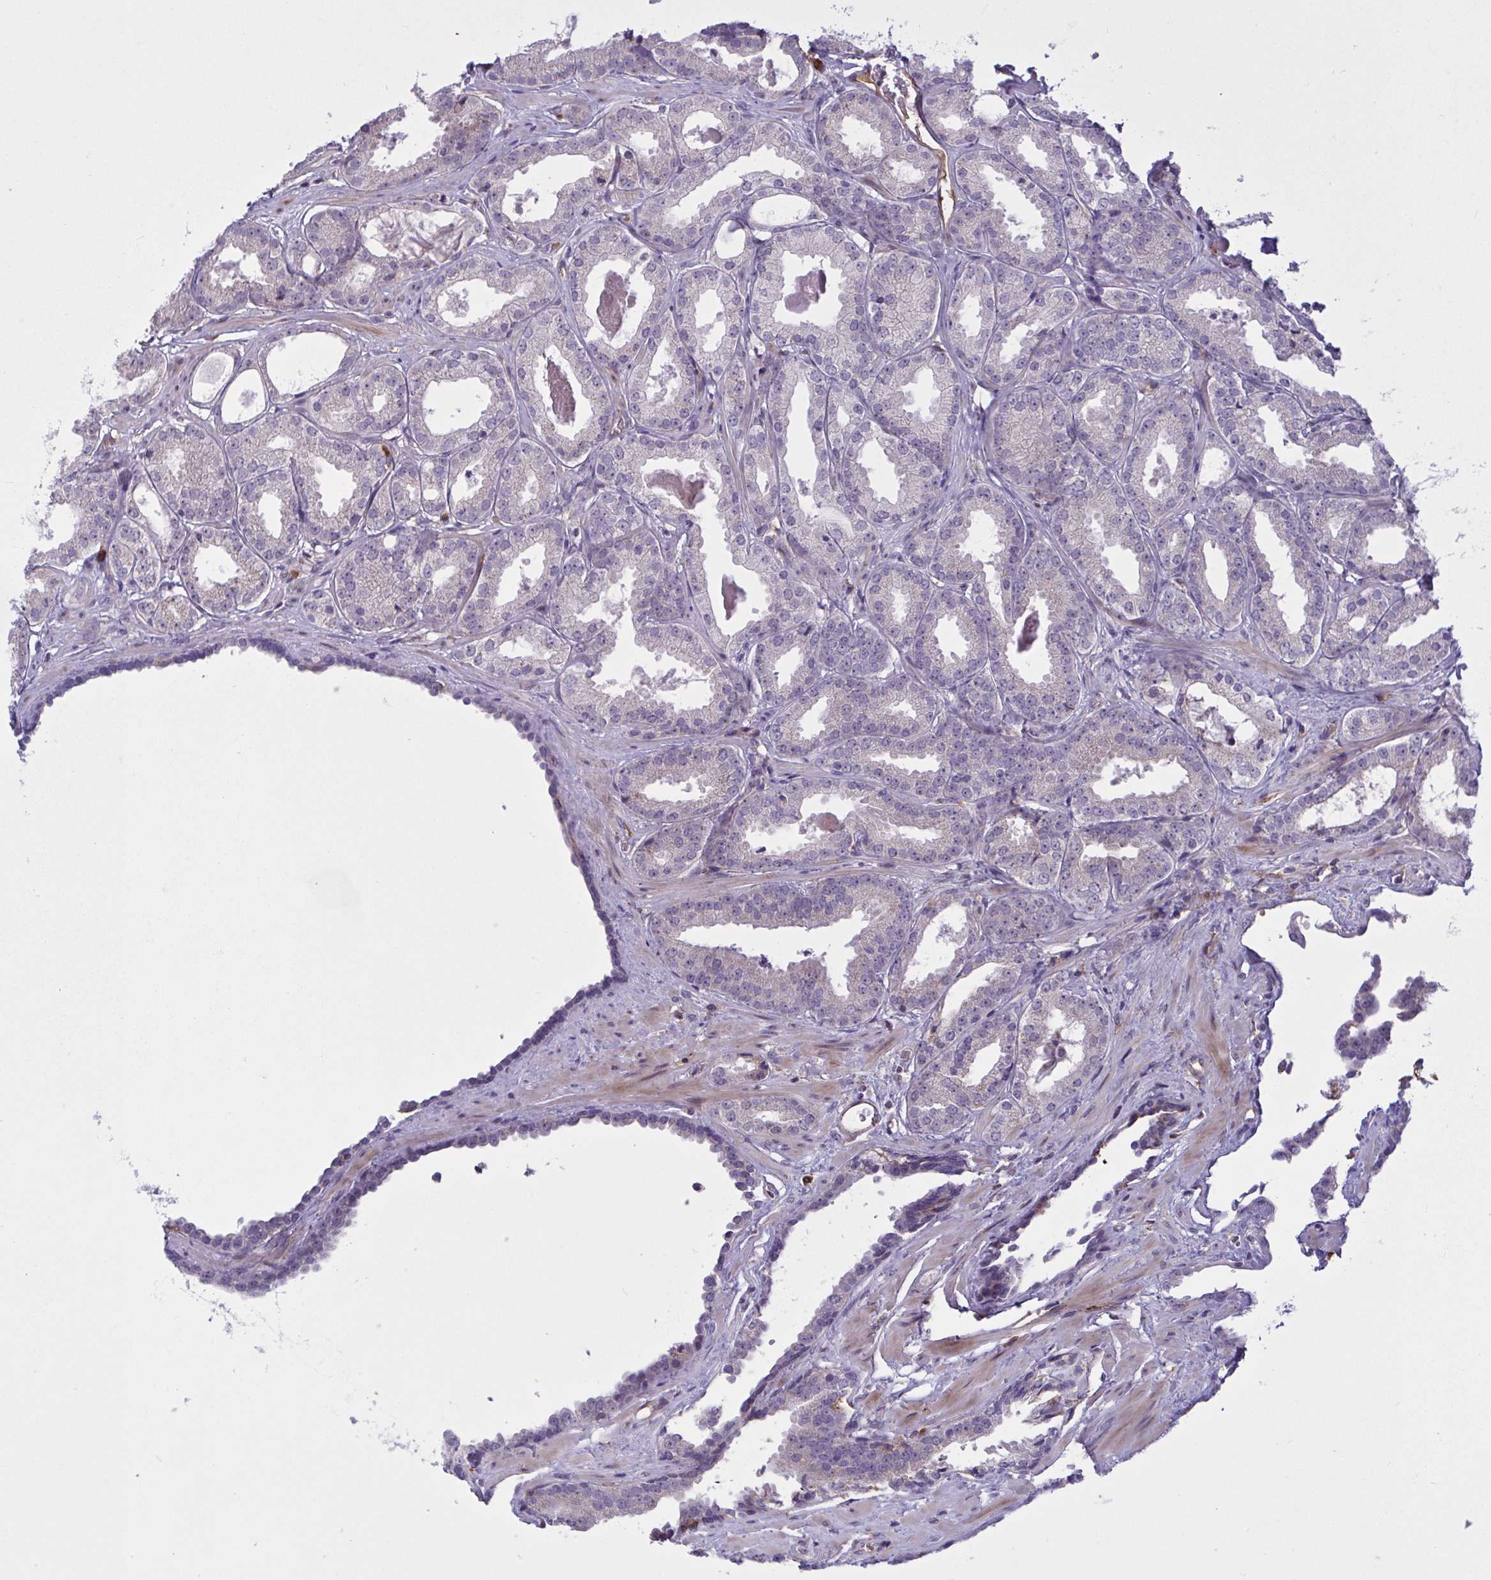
{"staining": {"intensity": "negative", "quantity": "none", "location": "none"}, "tissue": "prostate cancer", "cell_type": "Tumor cells", "image_type": "cancer", "snomed": [{"axis": "morphology", "description": "Adenocarcinoma, Low grade"}, {"axis": "topography", "description": "Prostate"}], "caption": "A high-resolution micrograph shows immunohistochemistry (IHC) staining of adenocarcinoma (low-grade) (prostate), which reveals no significant expression in tumor cells.", "gene": "CD101", "patient": {"sex": "male", "age": 67}}